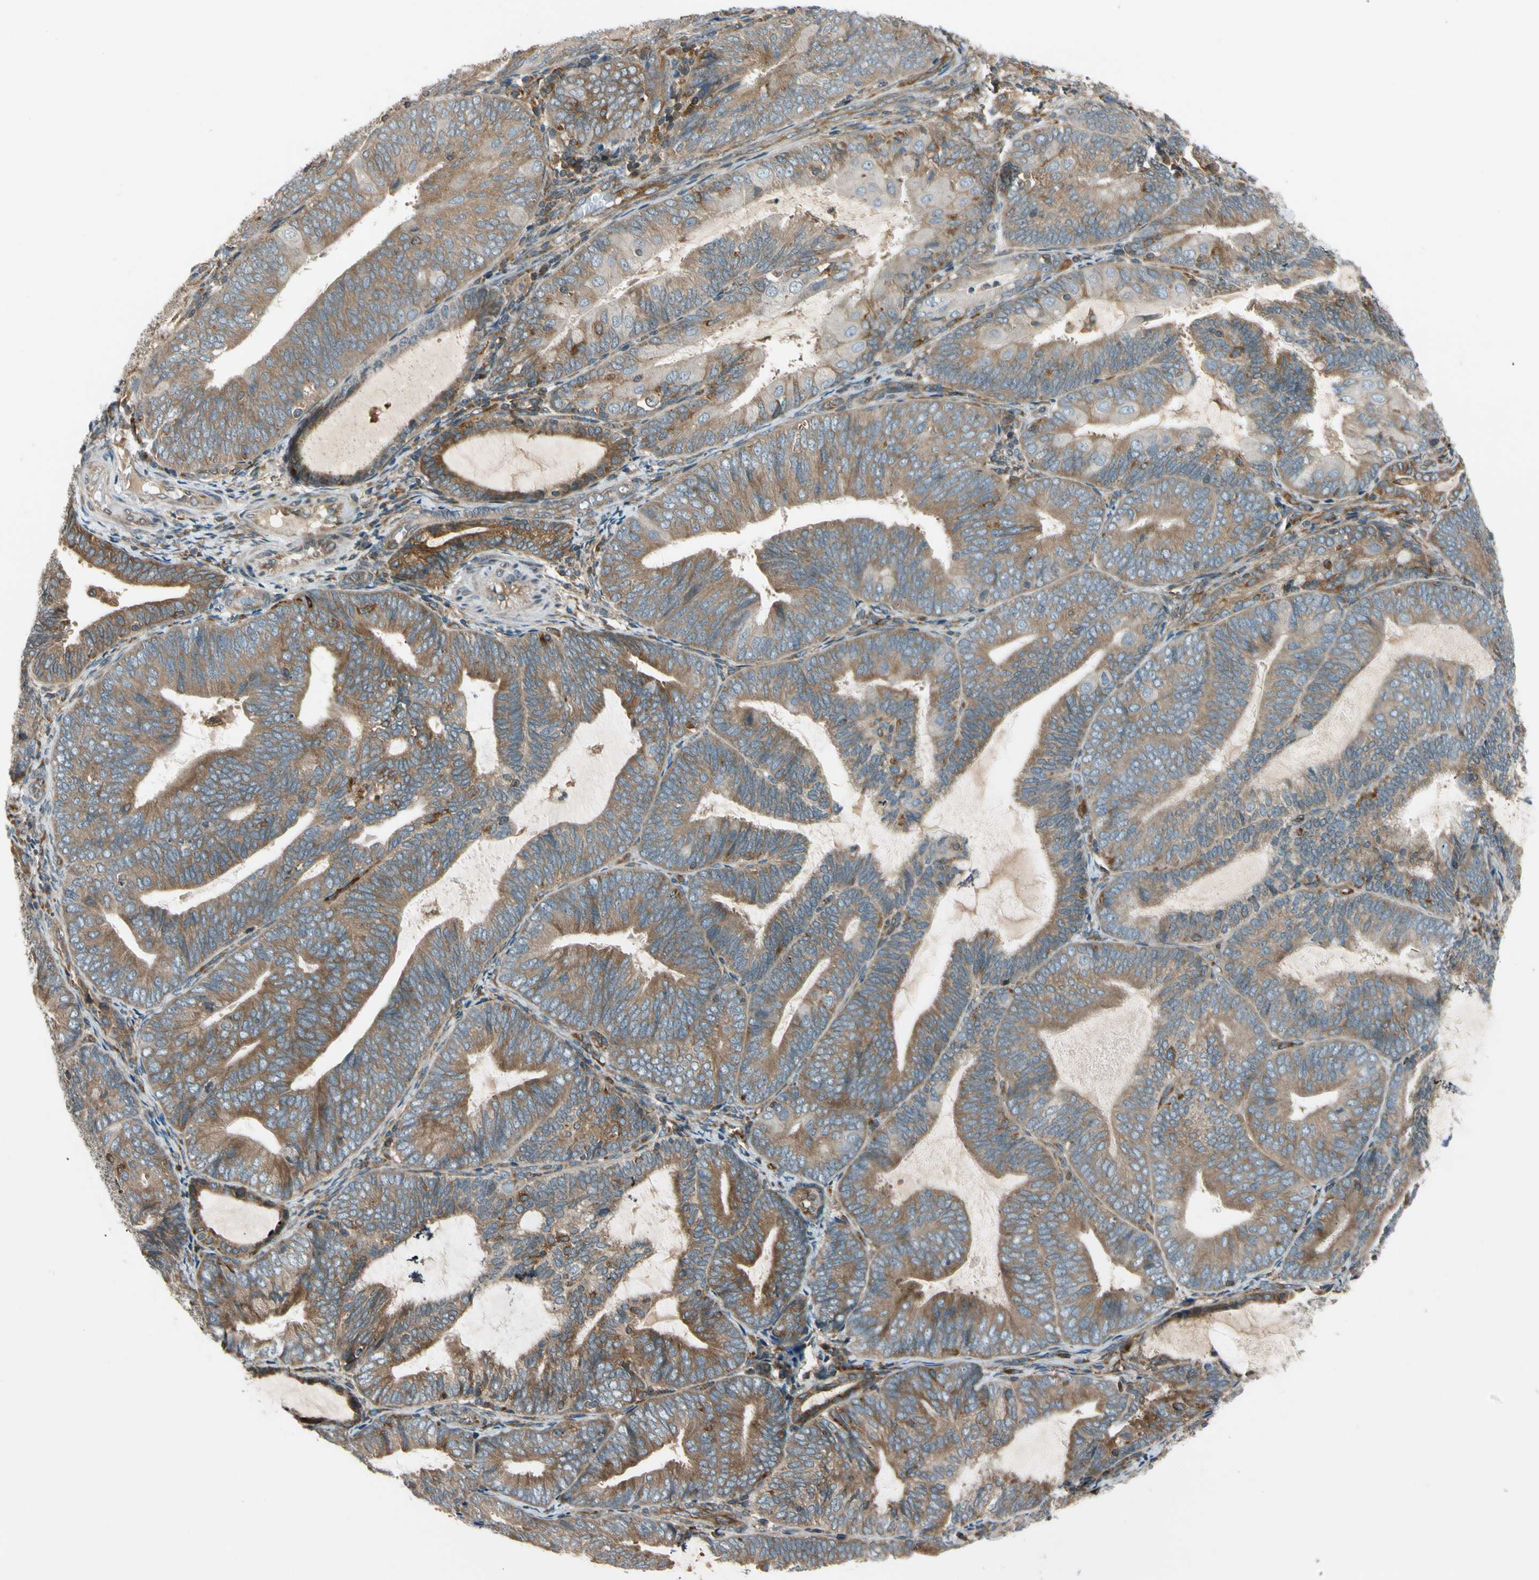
{"staining": {"intensity": "moderate", "quantity": ">75%", "location": "cytoplasmic/membranous"}, "tissue": "endometrial cancer", "cell_type": "Tumor cells", "image_type": "cancer", "snomed": [{"axis": "morphology", "description": "Adenocarcinoma, NOS"}, {"axis": "topography", "description": "Endometrium"}], "caption": "An IHC micrograph of neoplastic tissue is shown. Protein staining in brown shows moderate cytoplasmic/membranous positivity in endometrial cancer (adenocarcinoma) within tumor cells.", "gene": "TRIO", "patient": {"sex": "female", "age": 81}}